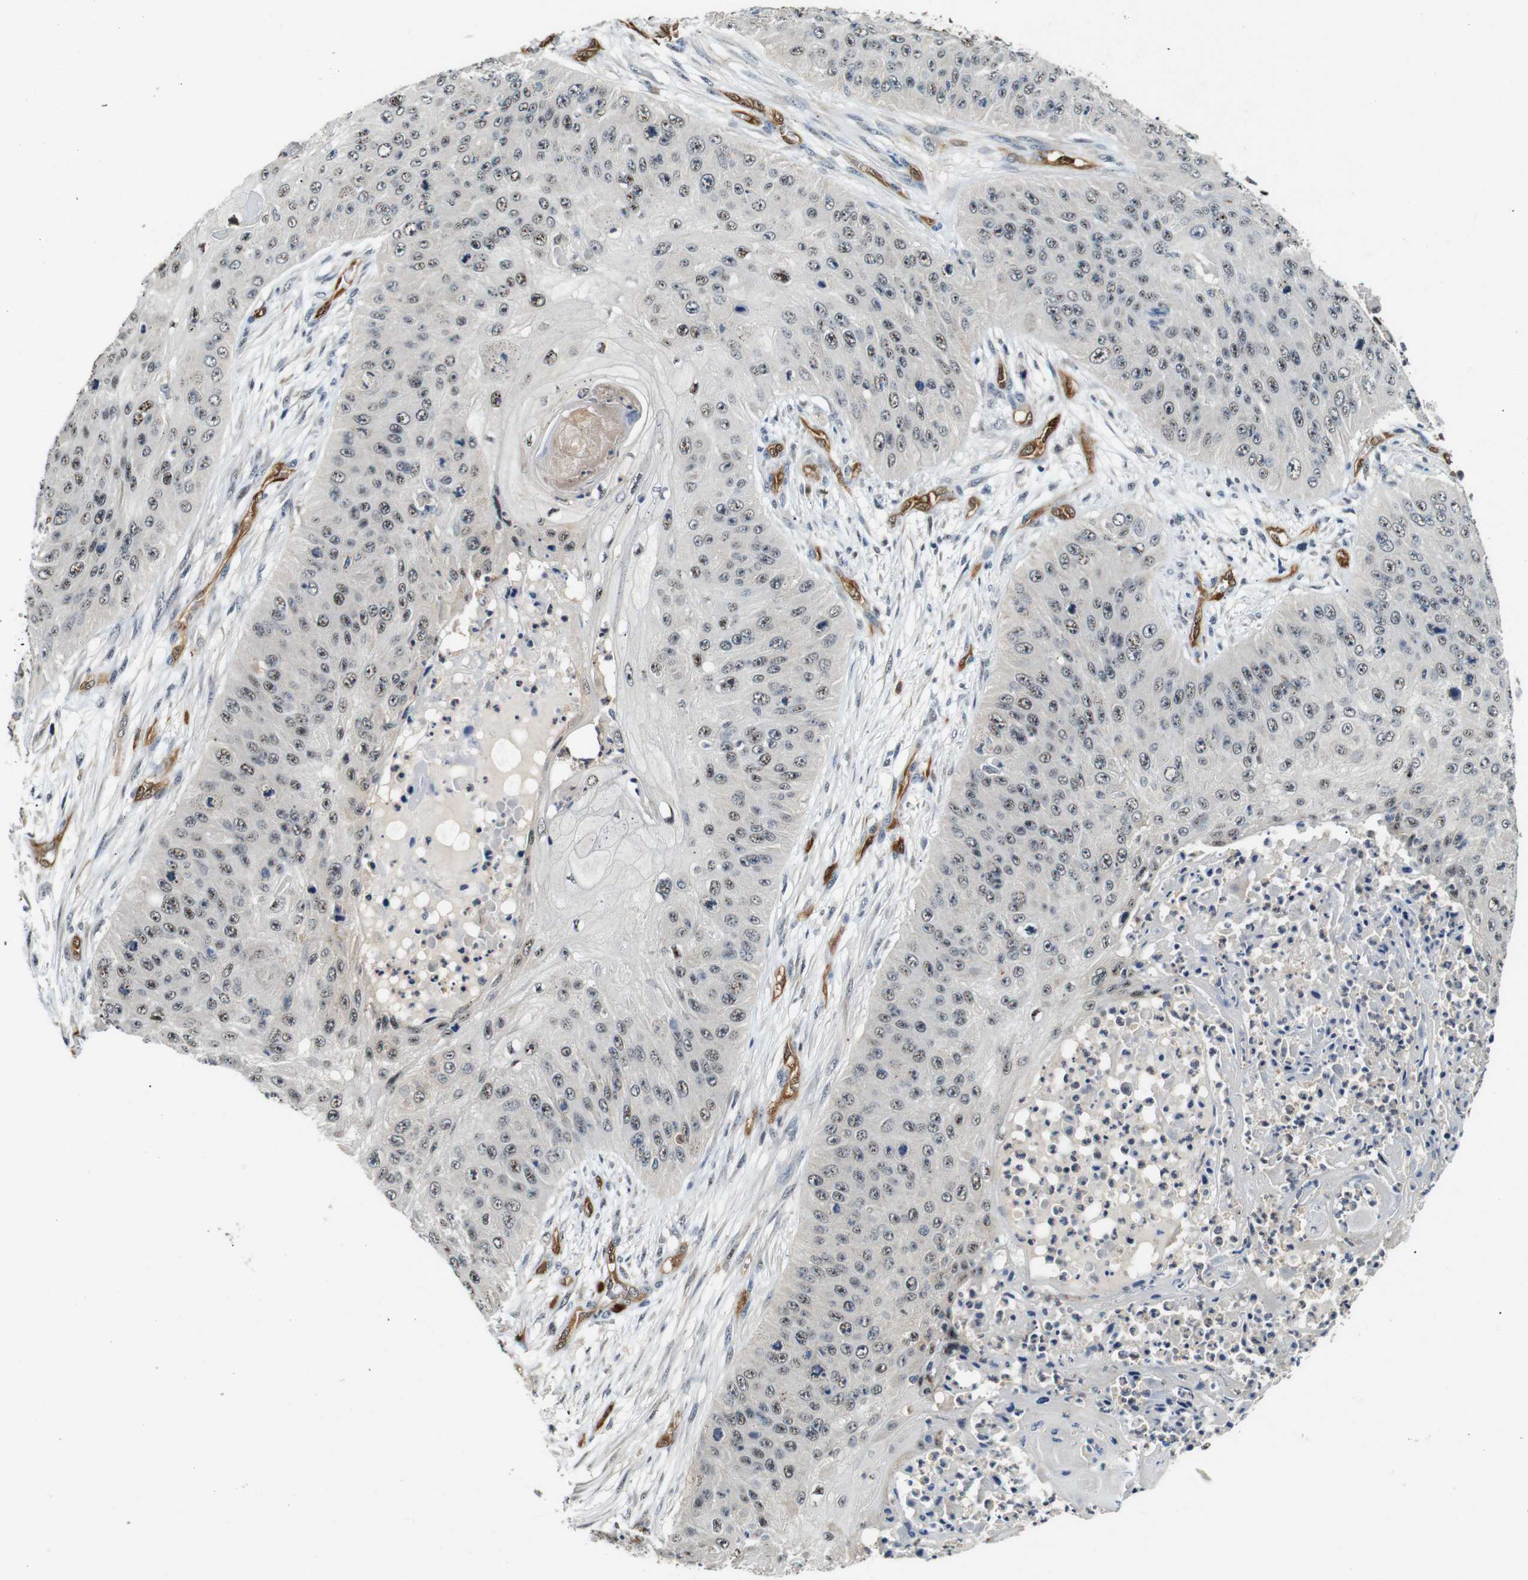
{"staining": {"intensity": "weak", "quantity": ">75%", "location": "nuclear"}, "tissue": "skin cancer", "cell_type": "Tumor cells", "image_type": "cancer", "snomed": [{"axis": "morphology", "description": "Squamous cell carcinoma, NOS"}, {"axis": "topography", "description": "Skin"}], "caption": "High-magnification brightfield microscopy of skin cancer (squamous cell carcinoma) stained with DAB (3,3'-diaminobenzidine) (brown) and counterstained with hematoxylin (blue). tumor cells exhibit weak nuclear staining is present in about>75% of cells.", "gene": "LXN", "patient": {"sex": "female", "age": 80}}